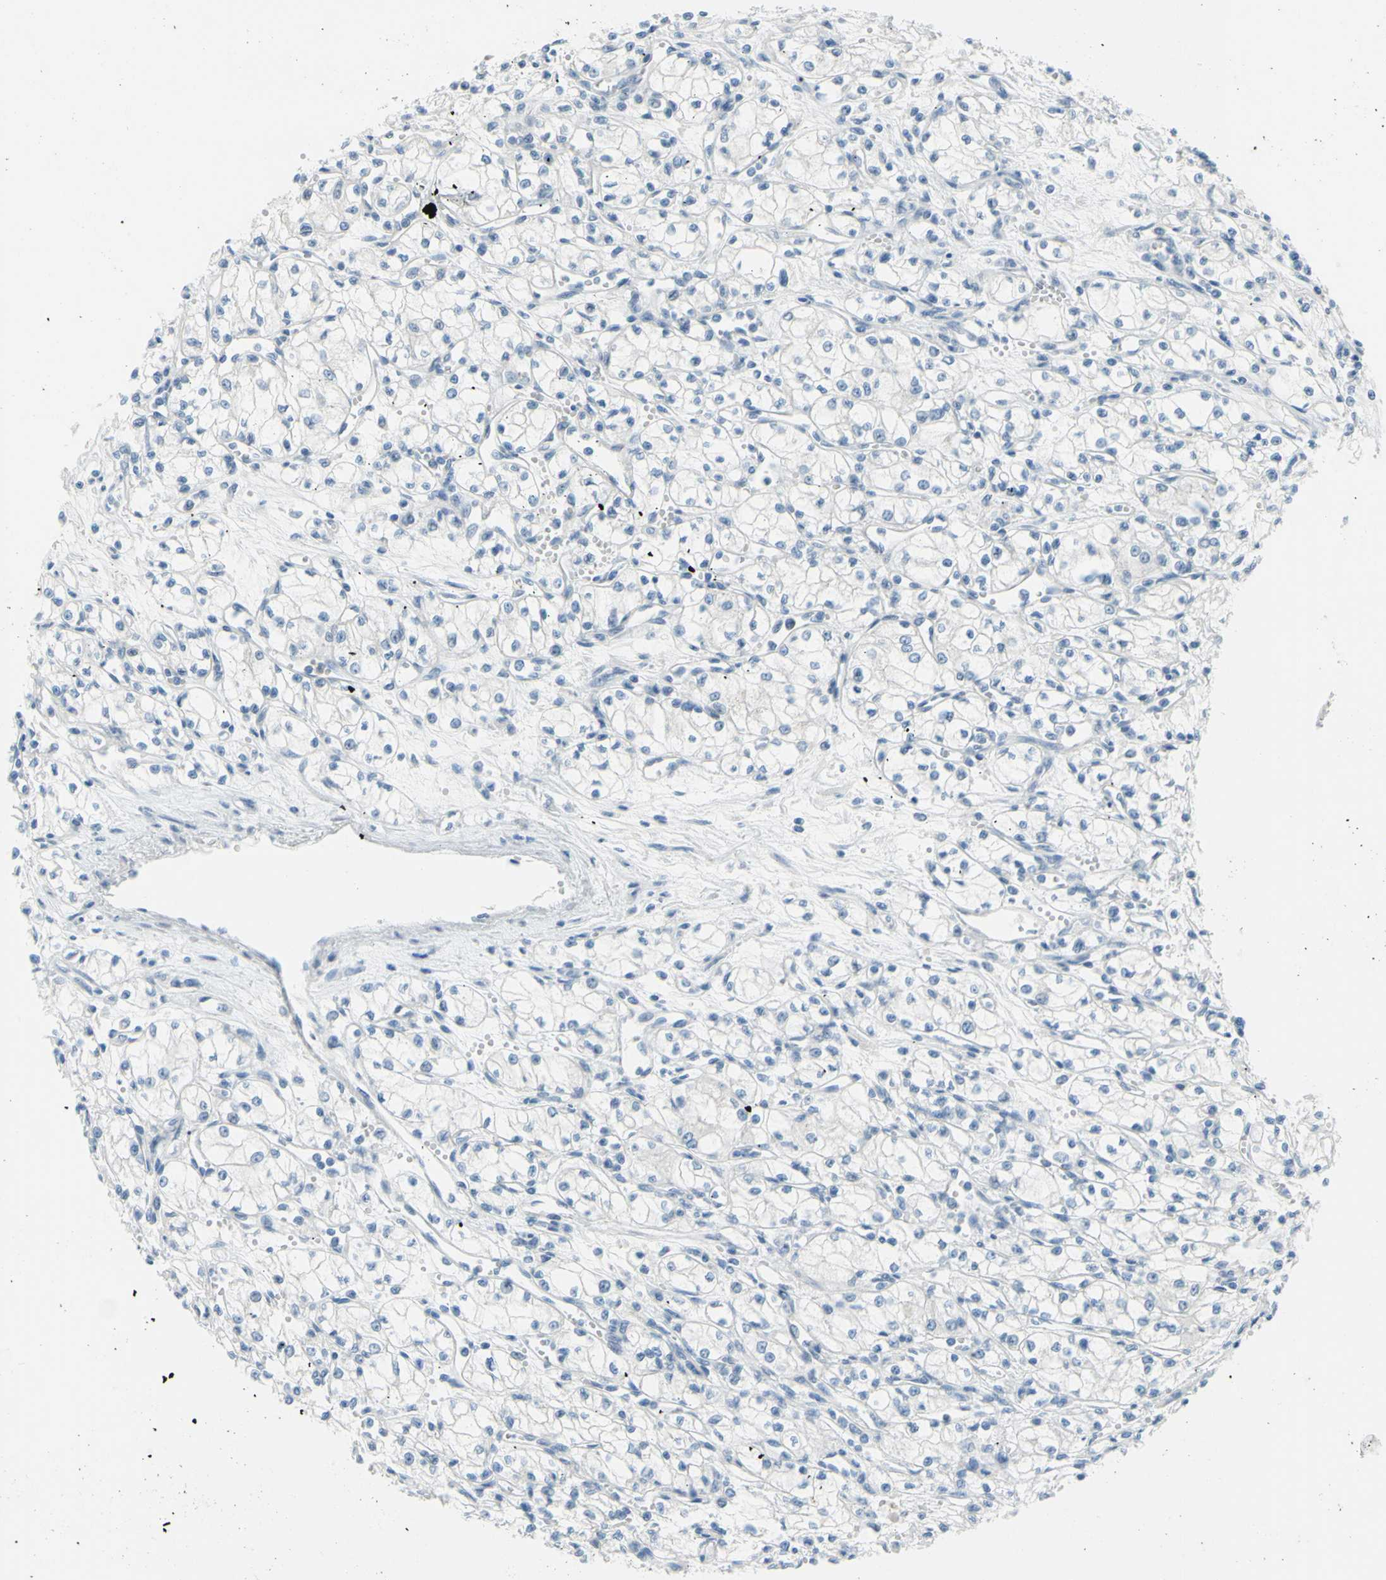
{"staining": {"intensity": "negative", "quantity": "none", "location": "none"}, "tissue": "renal cancer", "cell_type": "Tumor cells", "image_type": "cancer", "snomed": [{"axis": "morphology", "description": "Normal tissue, NOS"}, {"axis": "morphology", "description": "Adenocarcinoma, NOS"}, {"axis": "topography", "description": "Kidney"}], "caption": "An image of human adenocarcinoma (renal) is negative for staining in tumor cells. (IHC, brightfield microscopy, high magnification).", "gene": "DCT", "patient": {"sex": "male", "age": 59}}